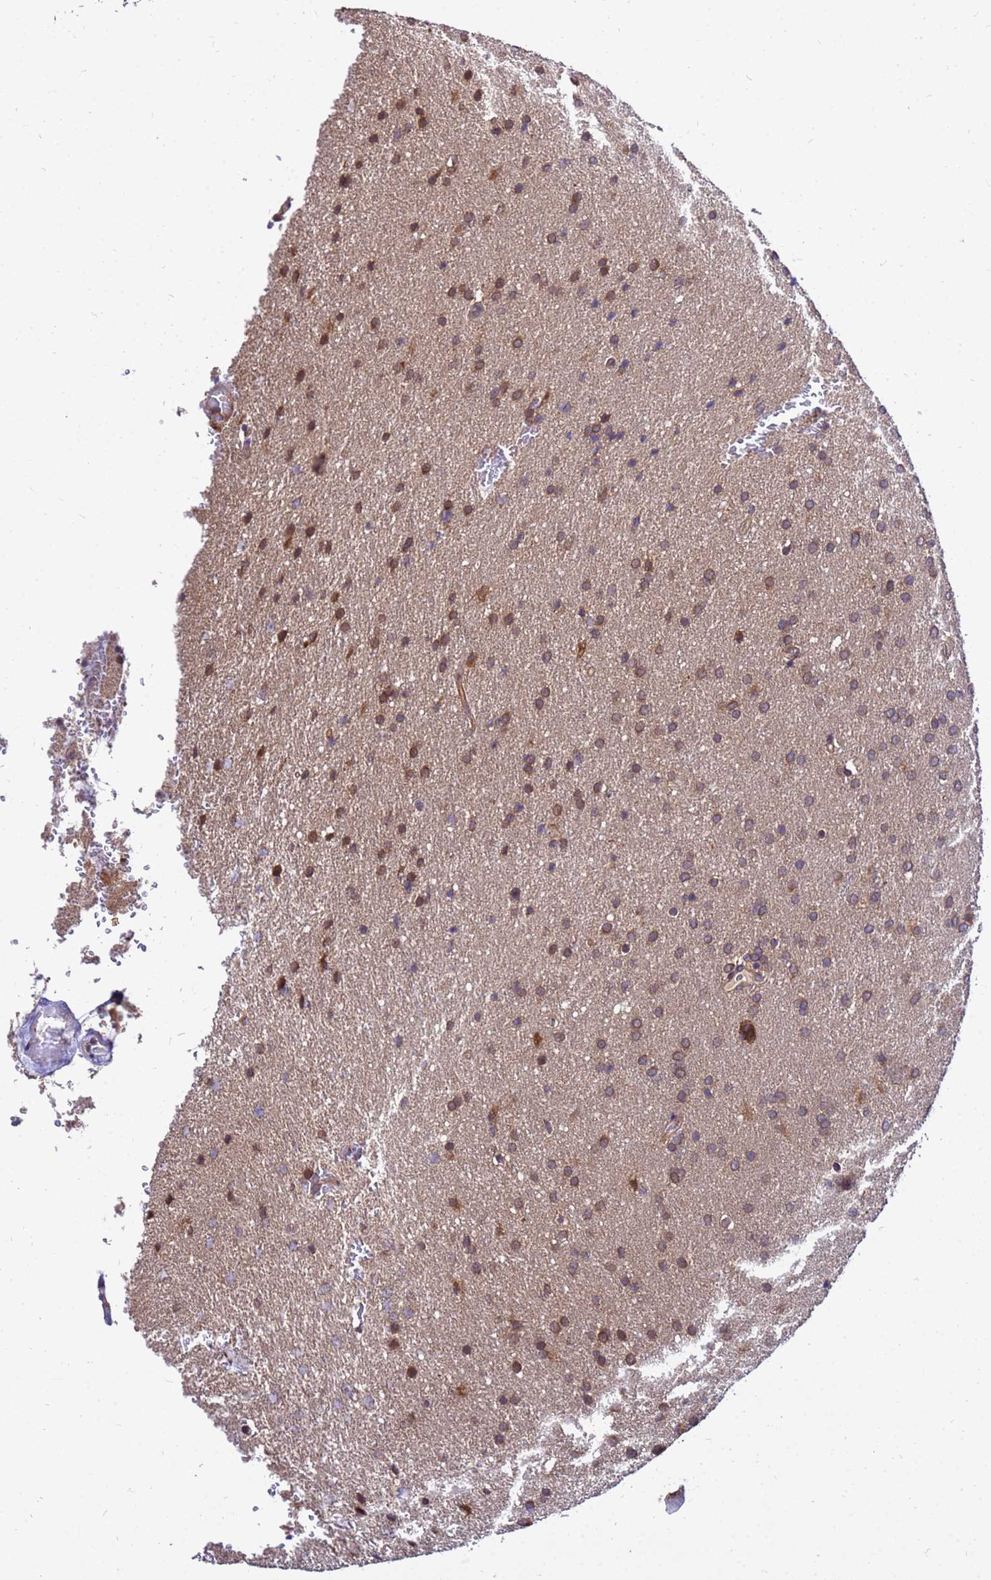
{"staining": {"intensity": "moderate", "quantity": ">75%", "location": "cytoplasmic/membranous"}, "tissue": "glioma", "cell_type": "Tumor cells", "image_type": "cancer", "snomed": [{"axis": "morphology", "description": "Glioma, malignant, Low grade"}, {"axis": "topography", "description": "Brain"}], "caption": "Moderate cytoplasmic/membranous protein positivity is identified in approximately >75% of tumor cells in malignant glioma (low-grade). (DAB (3,3'-diaminobenzidine) IHC, brown staining for protein, blue staining for nuclei).", "gene": "GET3", "patient": {"sex": "female", "age": 32}}